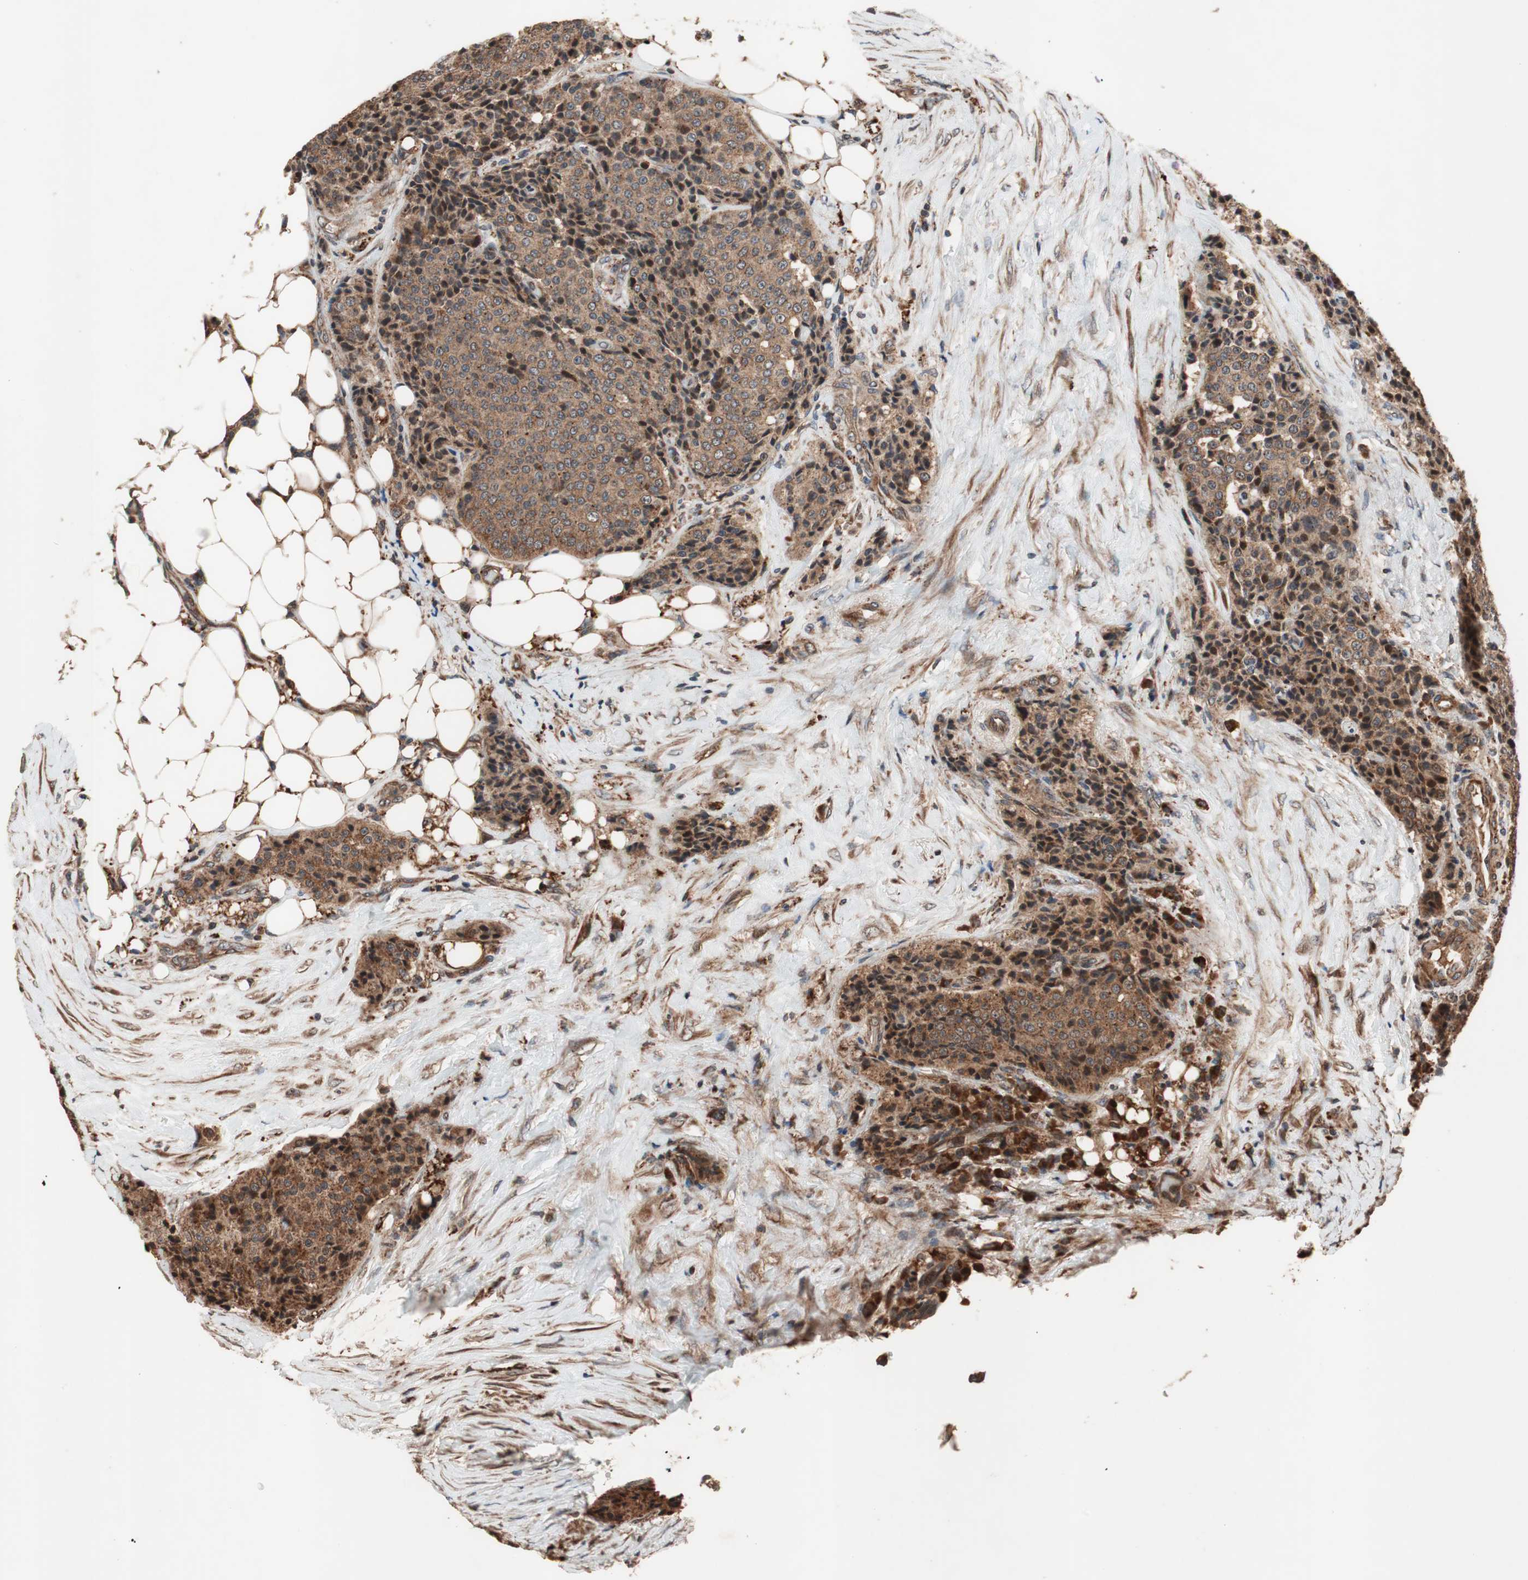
{"staining": {"intensity": "moderate", "quantity": ">75%", "location": "cytoplasmic/membranous"}, "tissue": "carcinoid", "cell_type": "Tumor cells", "image_type": "cancer", "snomed": [{"axis": "morphology", "description": "Carcinoid, malignant, NOS"}, {"axis": "topography", "description": "Colon"}], "caption": "Human carcinoid stained with a protein marker reveals moderate staining in tumor cells.", "gene": "RAB1A", "patient": {"sex": "female", "age": 61}}